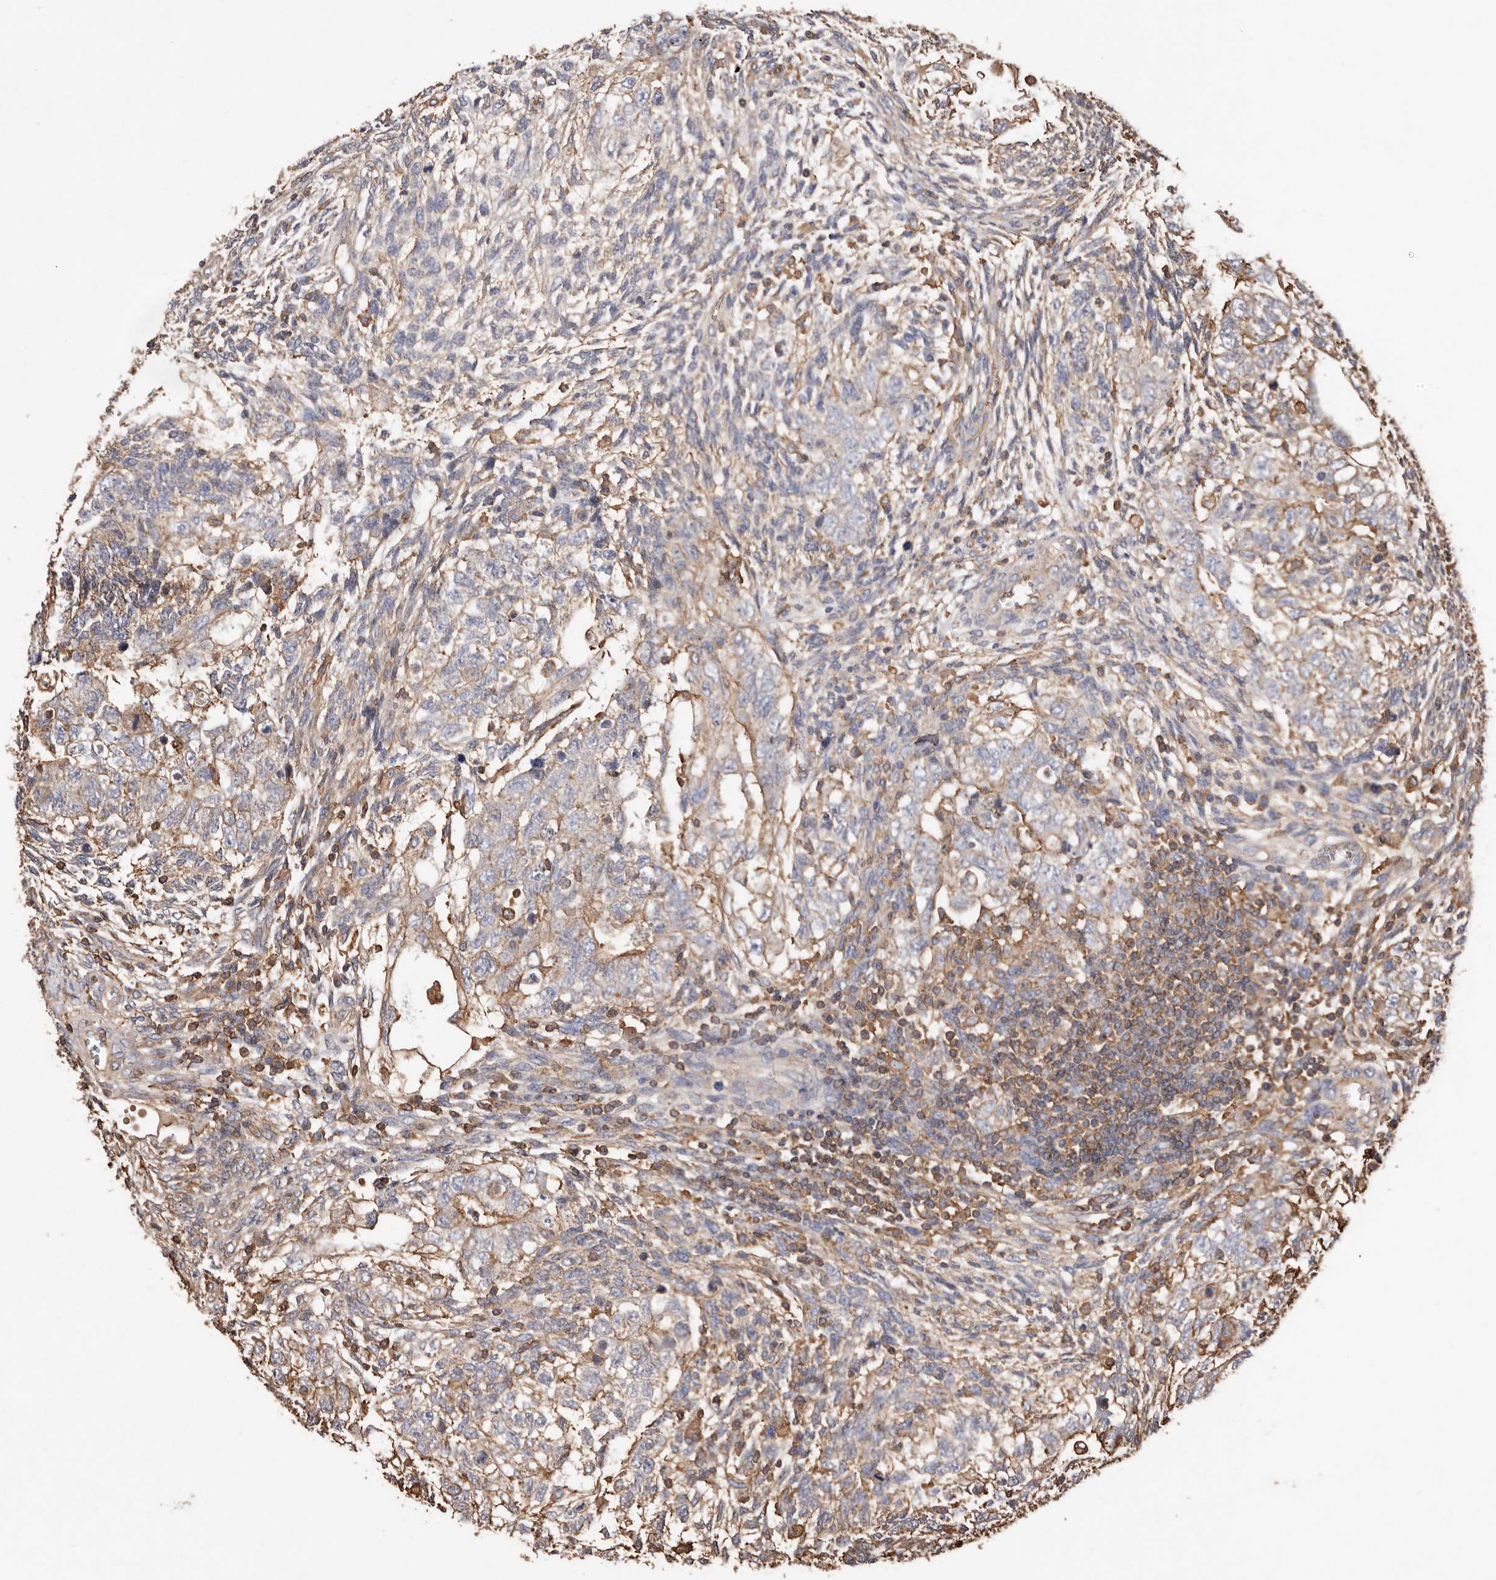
{"staining": {"intensity": "moderate", "quantity": "25%-75%", "location": "cytoplasmic/membranous"}, "tissue": "testis cancer", "cell_type": "Tumor cells", "image_type": "cancer", "snomed": [{"axis": "morphology", "description": "Carcinoma, Embryonal, NOS"}, {"axis": "topography", "description": "Testis"}], "caption": "Tumor cells reveal medium levels of moderate cytoplasmic/membranous staining in about 25%-75% of cells in testis embryonal carcinoma.", "gene": "COQ8B", "patient": {"sex": "male", "age": 37}}